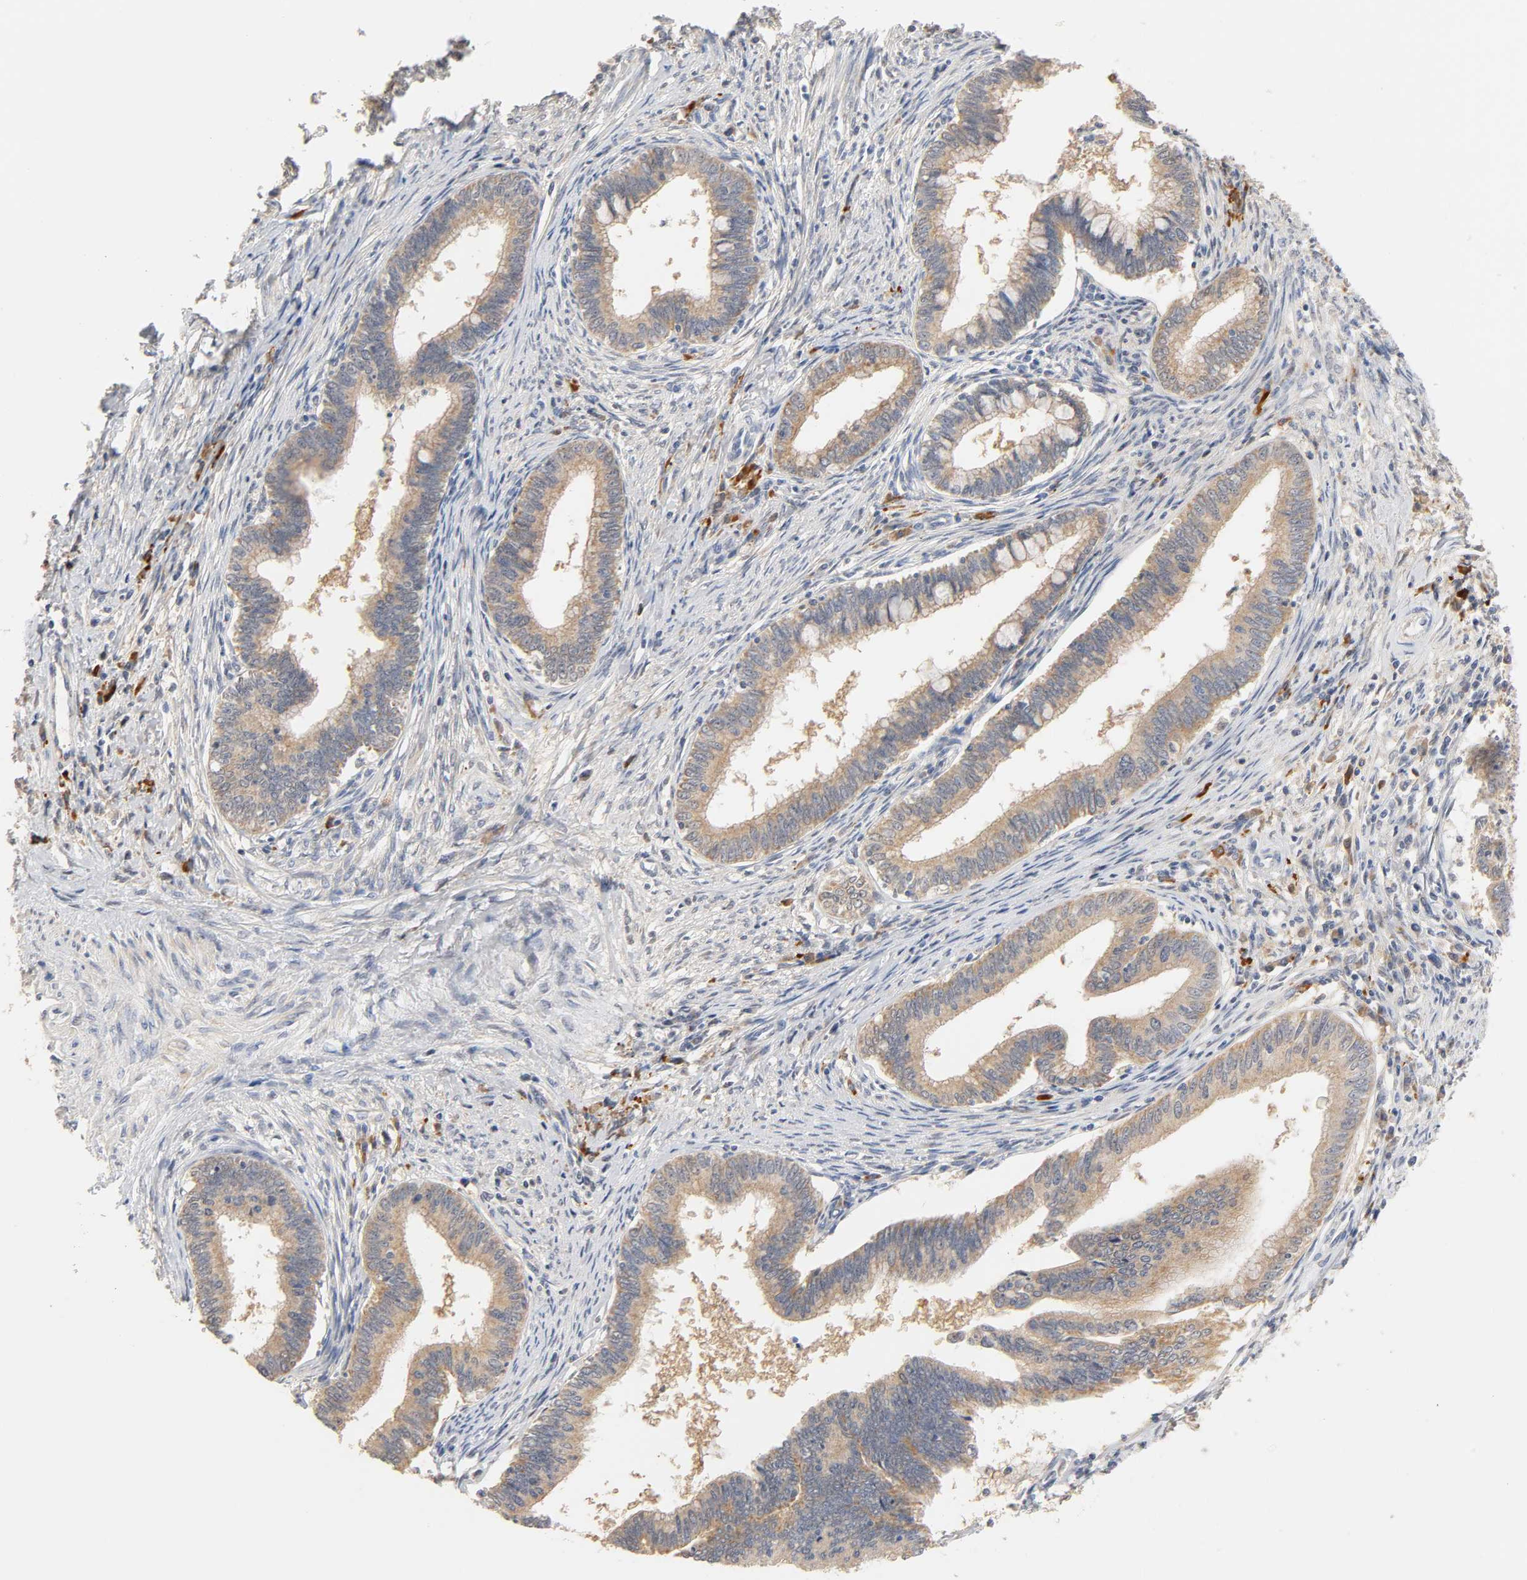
{"staining": {"intensity": "moderate", "quantity": ">75%", "location": "cytoplasmic/membranous"}, "tissue": "cervical cancer", "cell_type": "Tumor cells", "image_type": "cancer", "snomed": [{"axis": "morphology", "description": "Adenocarcinoma, NOS"}, {"axis": "topography", "description": "Cervix"}], "caption": "A medium amount of moderate cytoplasmic/membranous expression is present in approximately >75% of tumor cells in cervical cancer tissue.", "gene": "GSTZ1", "patient": {"sex": "female", "age": 36}}